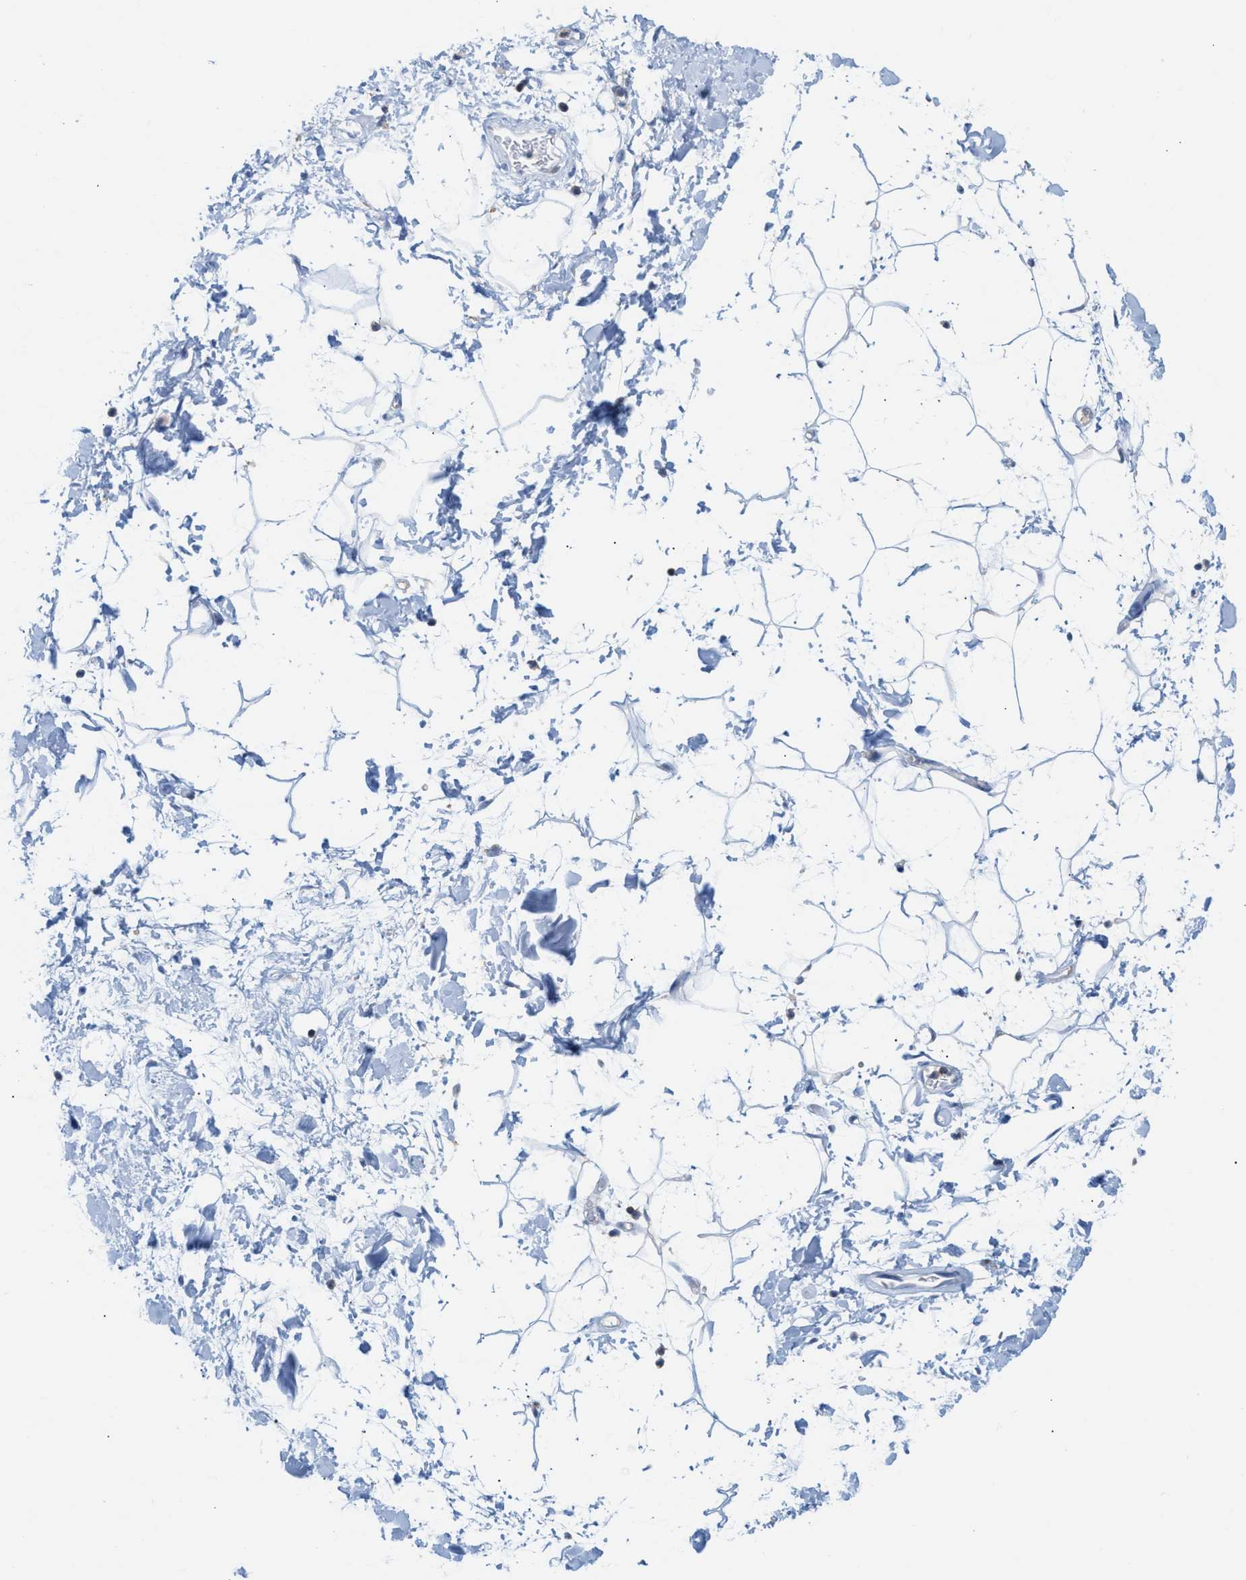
{"staining": {"intensity": "negative", "quantity": "none", "location": "none"}, "tissue": "adipose tissue", "cell_type": "Adipocytes", "image_type": "normal", "snomed": [{"axis": "morphology", "description": "Normal tissue, NOS"}, {"axis": "topography", "description": "Soft tissue"}], "caption": "Immunohistochemistry image of normal human adipose tissue stained for a protein (brown), which shows no positivity in adipocytes.", "gene": "IL16", "patient": {"sex": "male", "age": 72}}